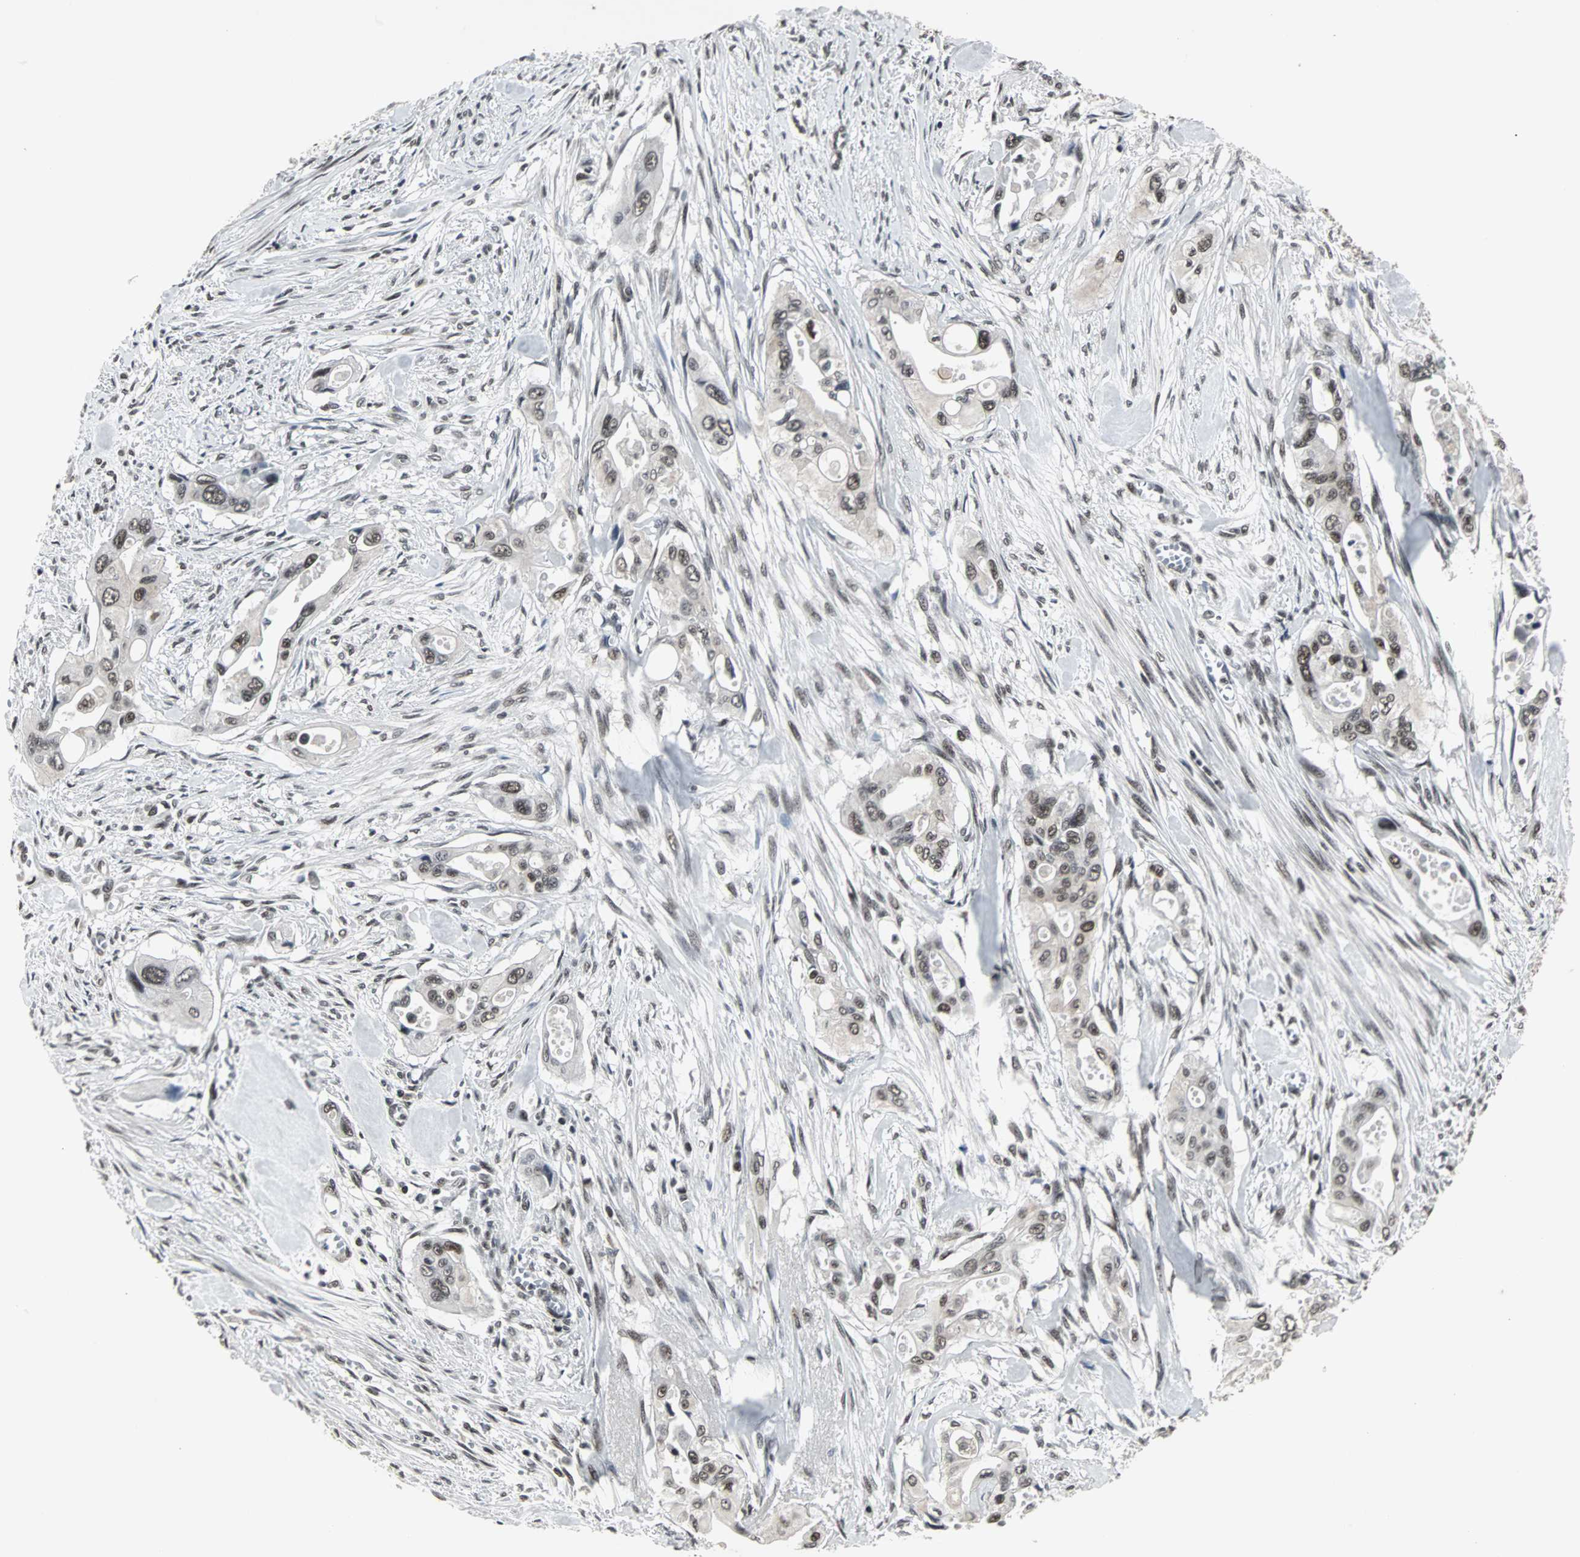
{"staining": {"intensity": "weak", "quantity": ">75%", "location": "nuclear"}, "tissue": "pancreatic cancer", "cell_type": "Tumor cells", "image_type": "cancer", "snomed": [{"axis": "morphology", "description": "Adenocarcinoma, NOS"}, {"axis": "topography", "description": "Pancreas"}], "caption": "Weak nuclear positivity is present in about >75% of tumor cells in pancreatic cancer. (IHC, brightfield microscopy, high magnification).", "gene": "PNKP", "patient": {"sex": "male", "age": 77}}